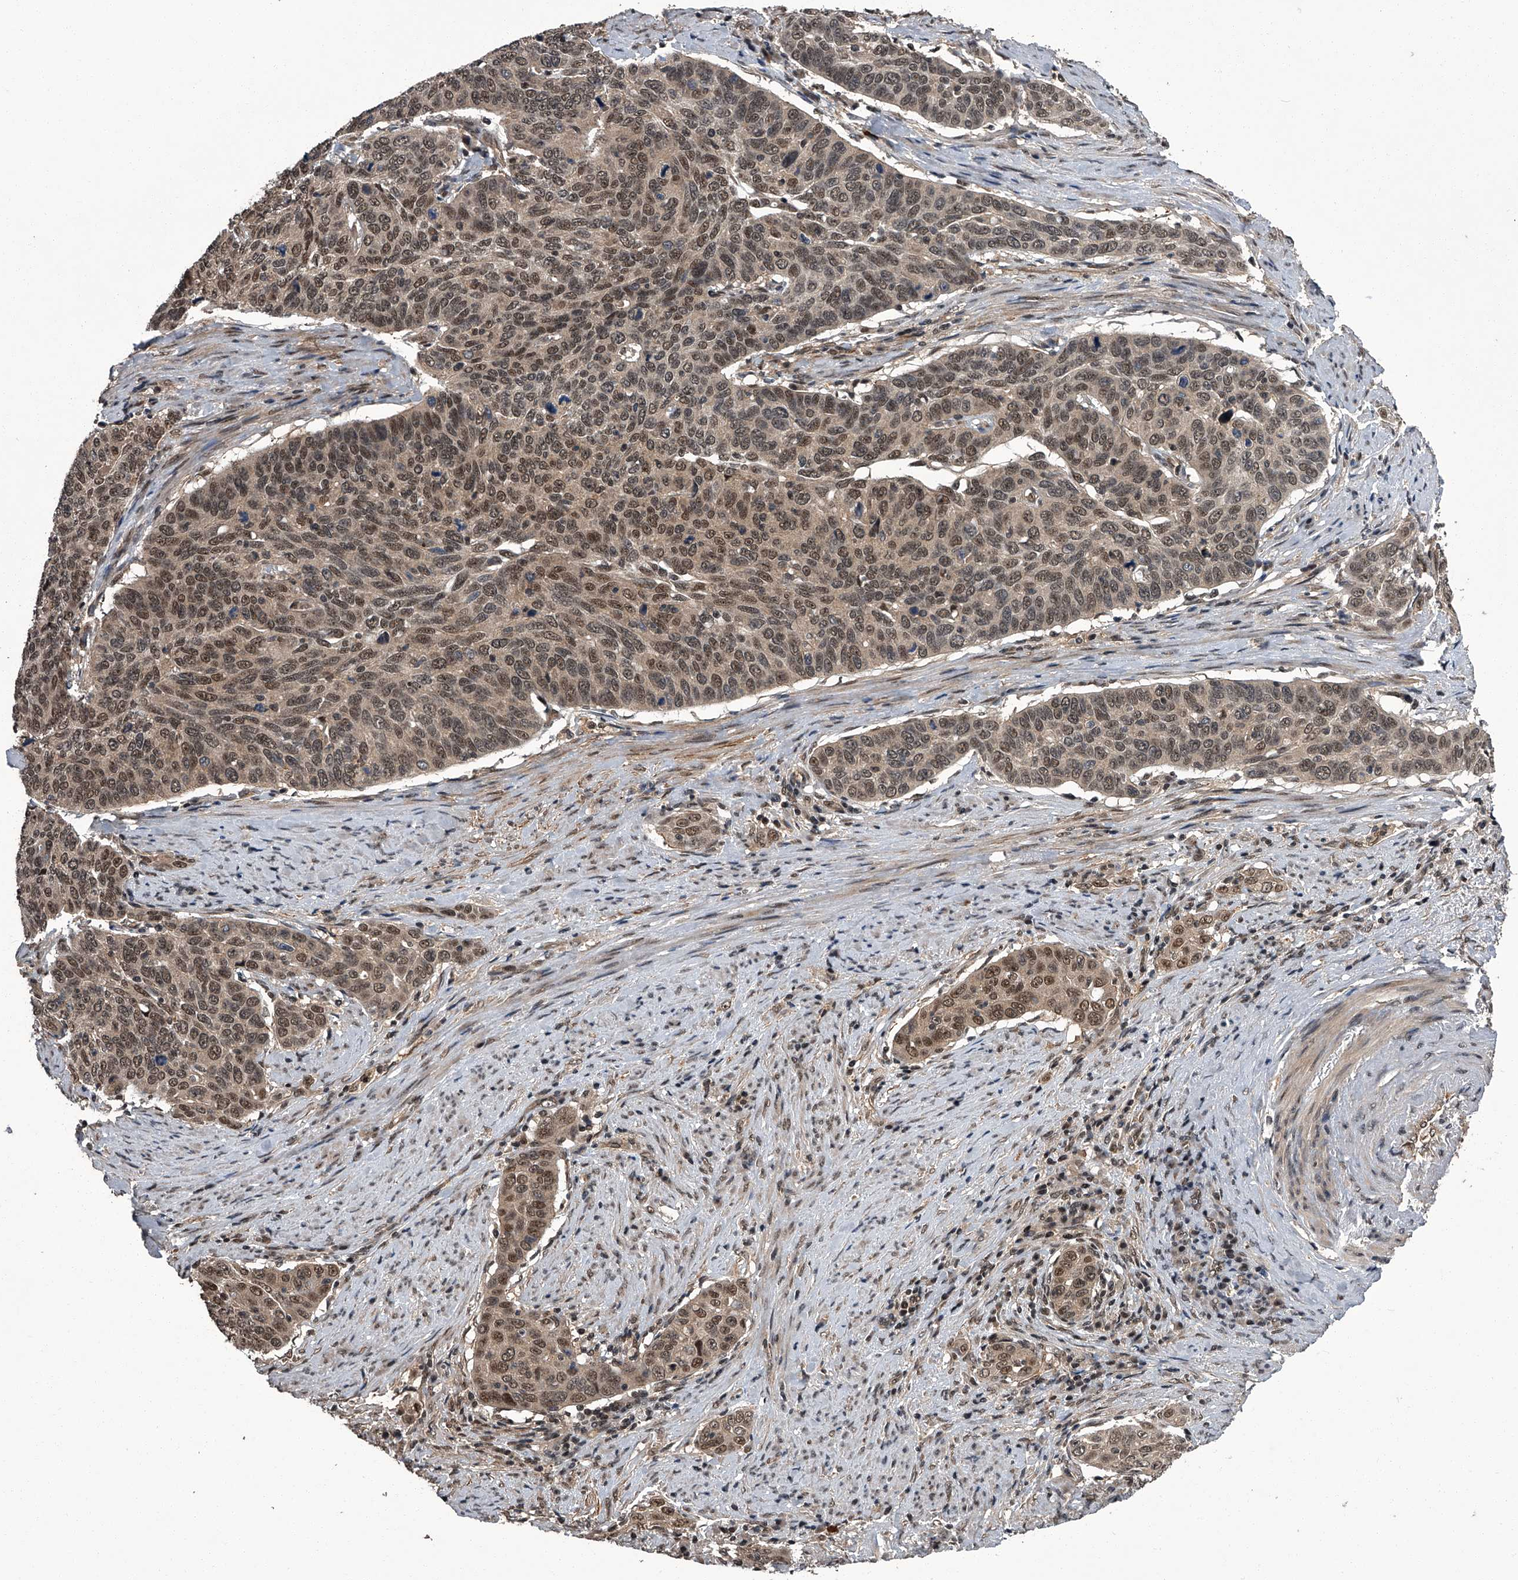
{"staining": {"intensity": "moderate", "quantity": ">75%", "location": "nuclear"}, "tissue": "cervical cancer", "cell_type": "Tumor cells", "image_type": "cancer", "snomed": [{"axis": "morphology", "description": "Squamous cell carcinoma, NOS"}, {"axis": "topography", "description": "Cervix"}], "caption": "Human cervical cancer (squamous cell carcinoma) stained with a protein marker reveals moderate staining in tumor cells.", "gene": "SLC12A8", "patient": {"sex": "female", "age": 60}}